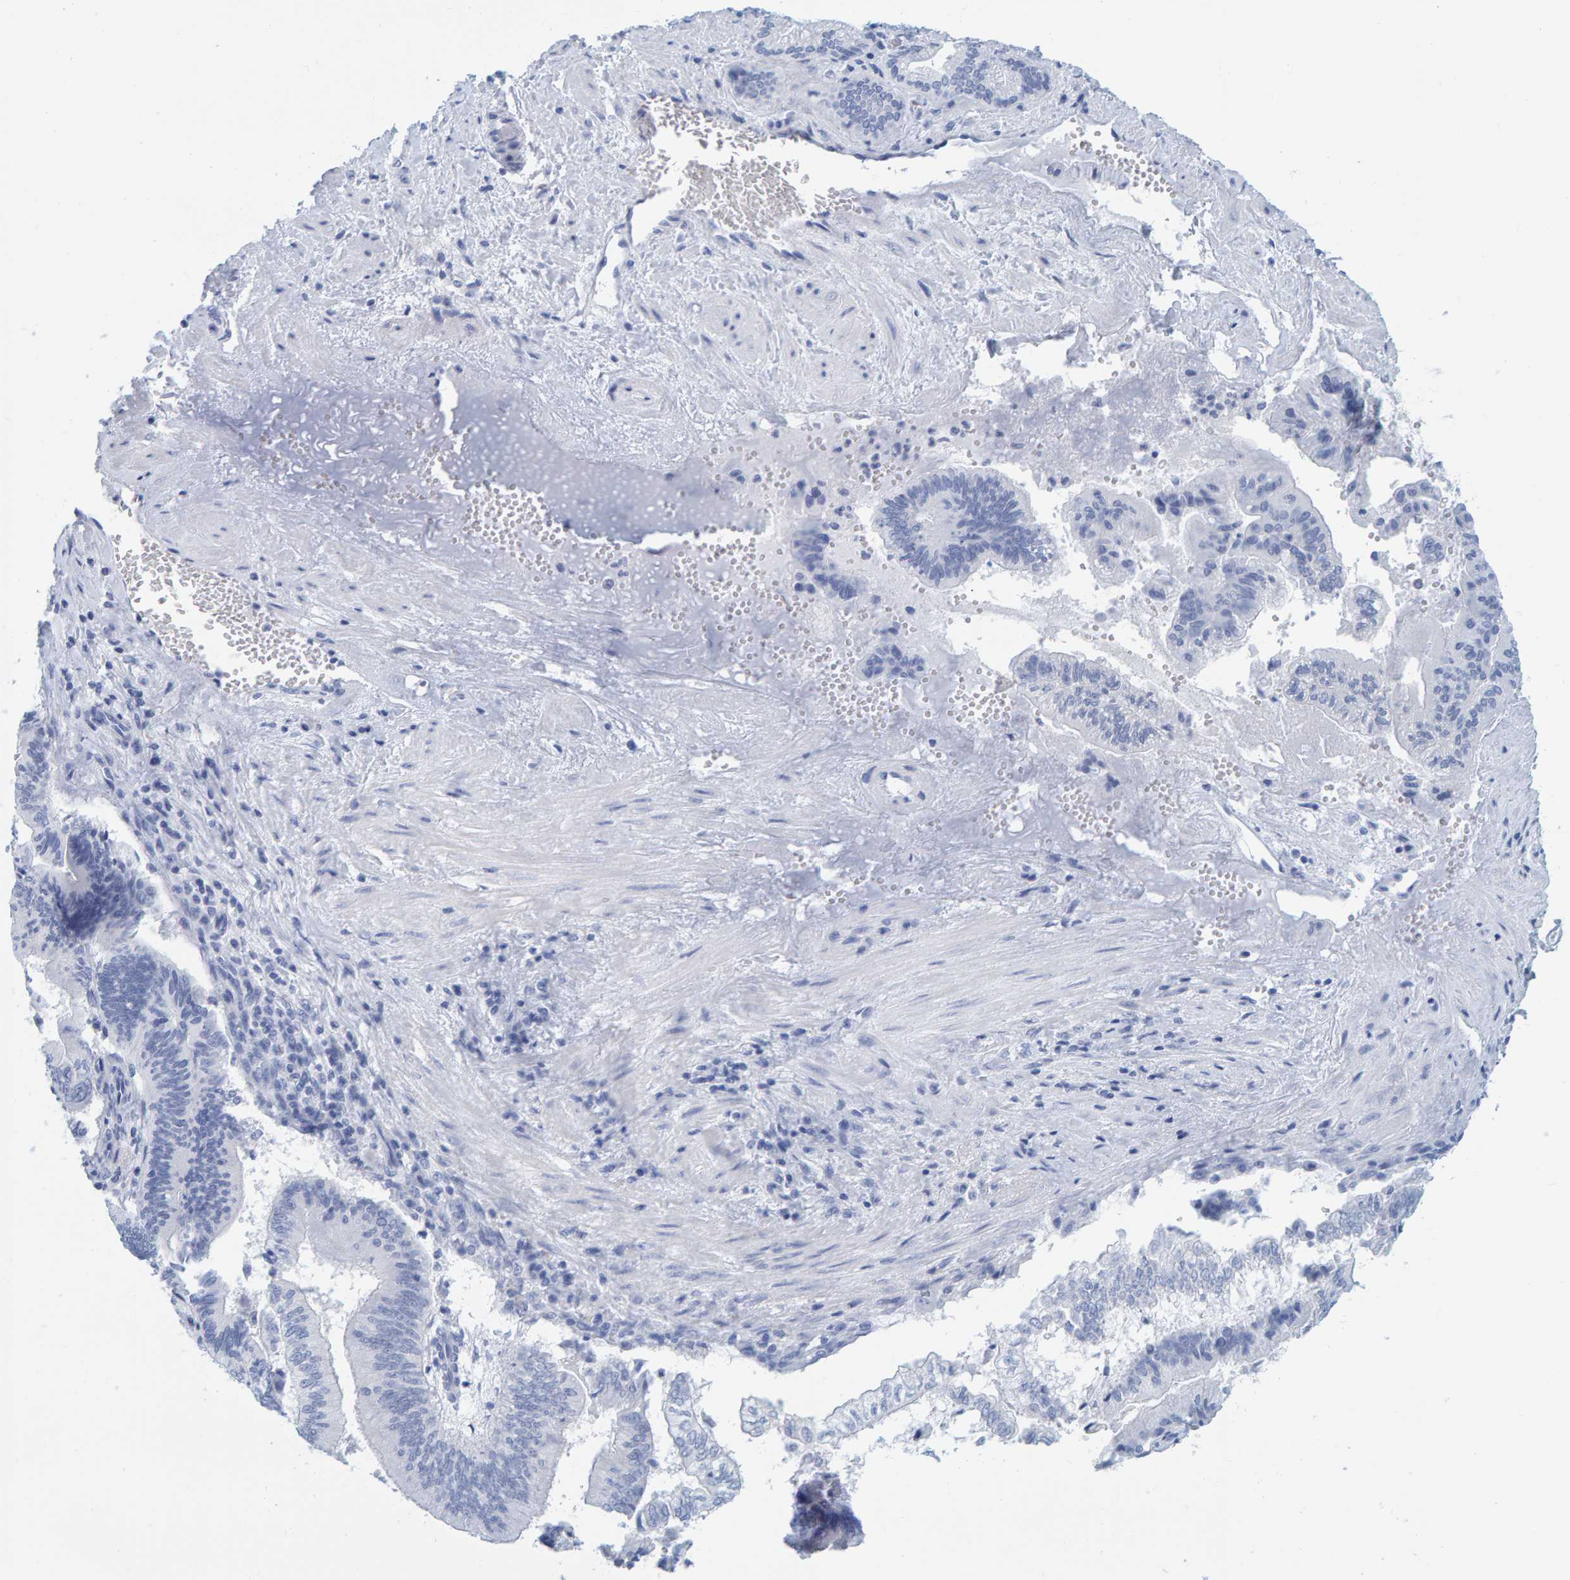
{"staining": {"intensity": "negative", "quantity": "none", "location": "none"}, "tissue": "pancreatic cancer", "cell_type": "Tumor cells", "image_type": "cancer", "snomed": [{"axis": "morphology", "description": "Adenocarcinoma, NOS"}, {"axis": "topography", "description": "Pancreas"}], "caption": "High power microscopy image of an IHC histopathology image of pancreatic cancer (adenocarcinoma), revealing no significant staining in tumor cells.", "gene": "SFTPC", "patient": {"sex": "male", "age": 82}}